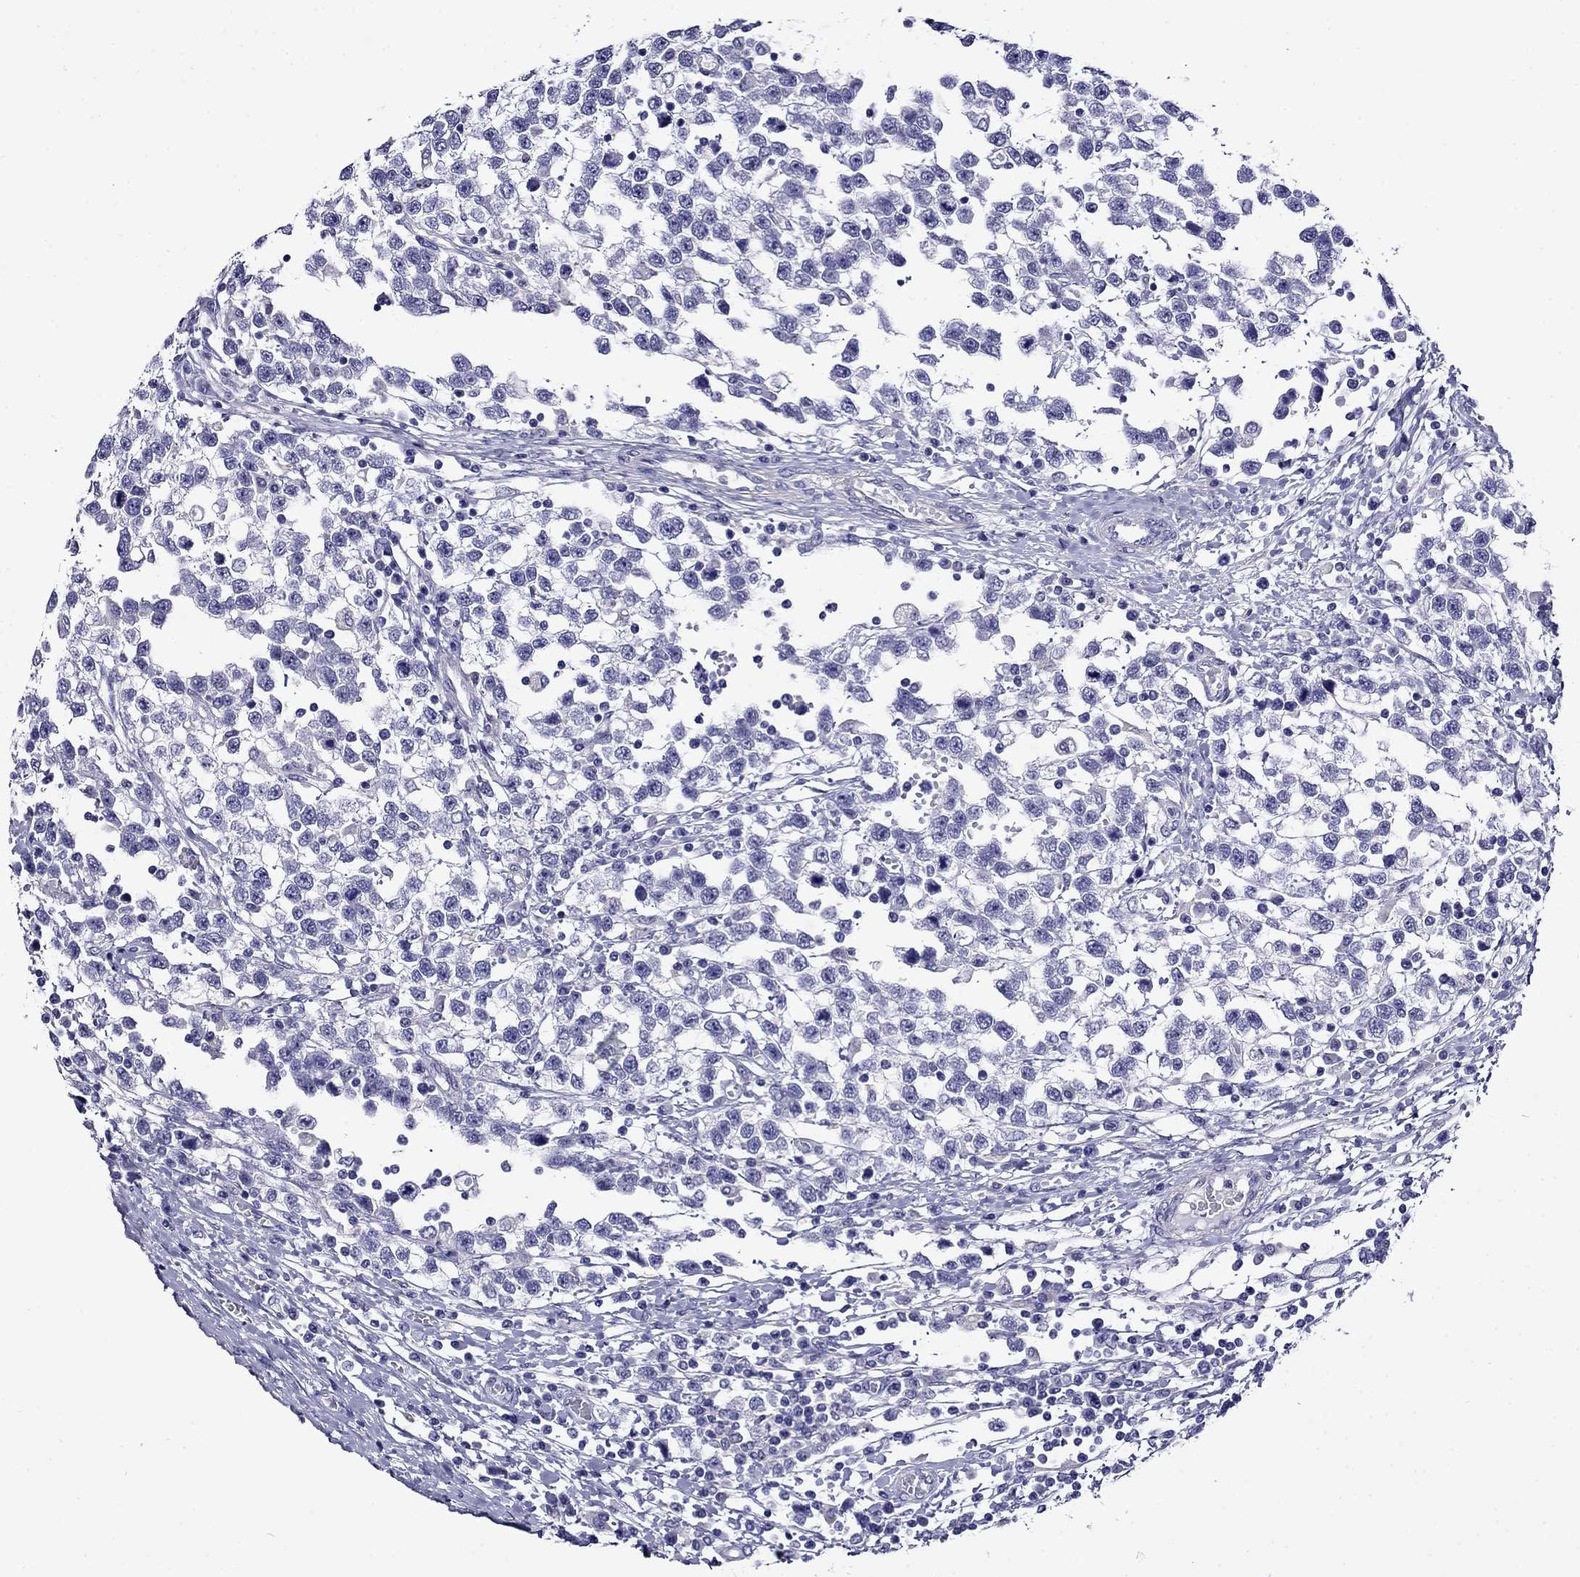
{"staining": {"intensity": "negative", "quantity": "none", "location": "none"}, "tissue": "testis cancer", "cell_type": "Tumor cells", "image_type": "cancer", "snomed": [{"axis": "morphology", "description": "Seminoma, NOS"}, {"axis": "topography", "description": "Testis"}], "caption": "The image displays no staining of tumor cells in seminoma (testis). (Immunohistochemistry, brightfield microscopy, high magnification).", "gene": "SCG2", "patient": {"sex": "male", "age": 34}}